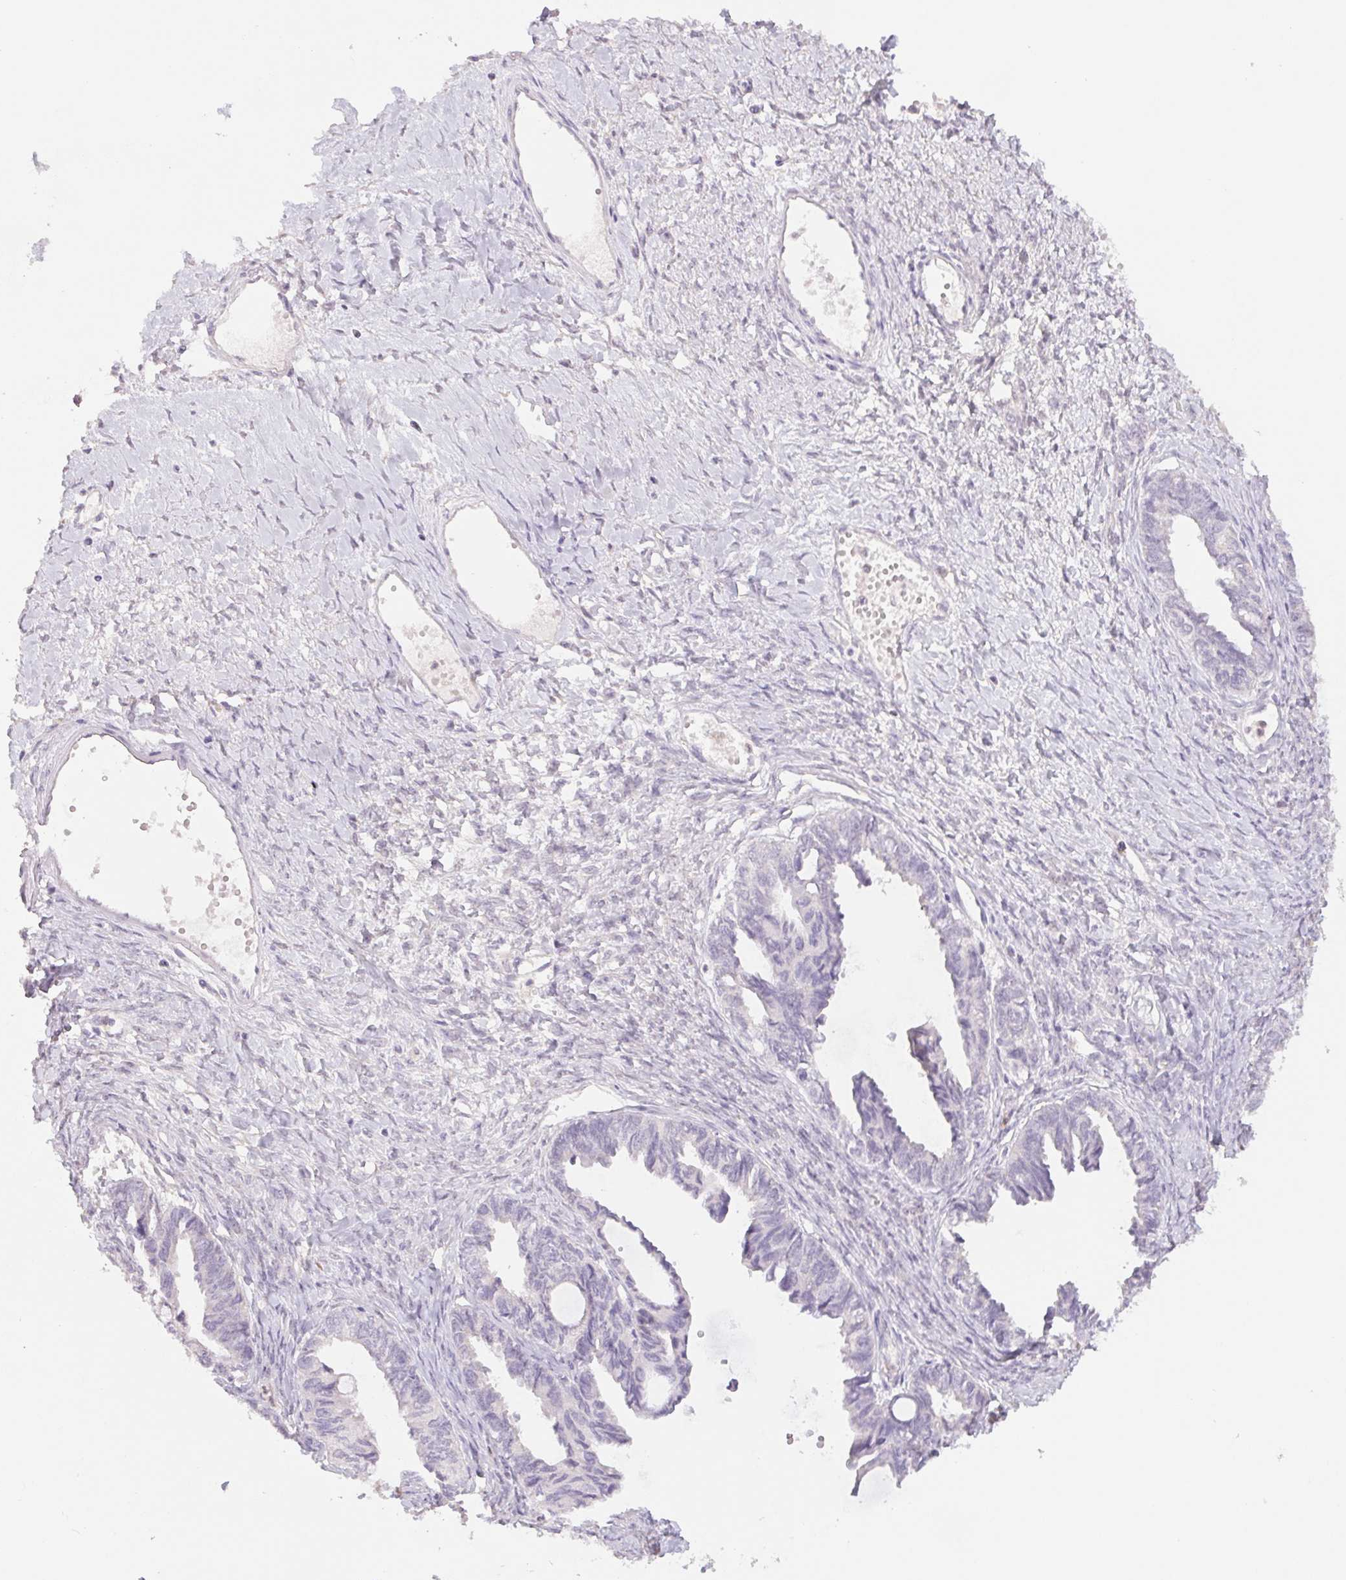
{"staining": {"intensity": "negative", "quantity": "none", "location": "none"}, "tissue": "ovarian cancer", "cell_type": "Tumor cells", "image_type": "cancer", "snomed": [{"axis": "morphology", "description": "Cystadenocarcinoma, mucinous, NOS"}, {"axis": "topography", "description": "Ovary"}], "caption": "IHC photomicrograph of human ovarian mucinous cystadenocarcinoma stained for a protein (brown), which exhibits no staining in tumor cells.", "gene": "PNMA8B", "patient": {"sex": "female", "age": 61}}